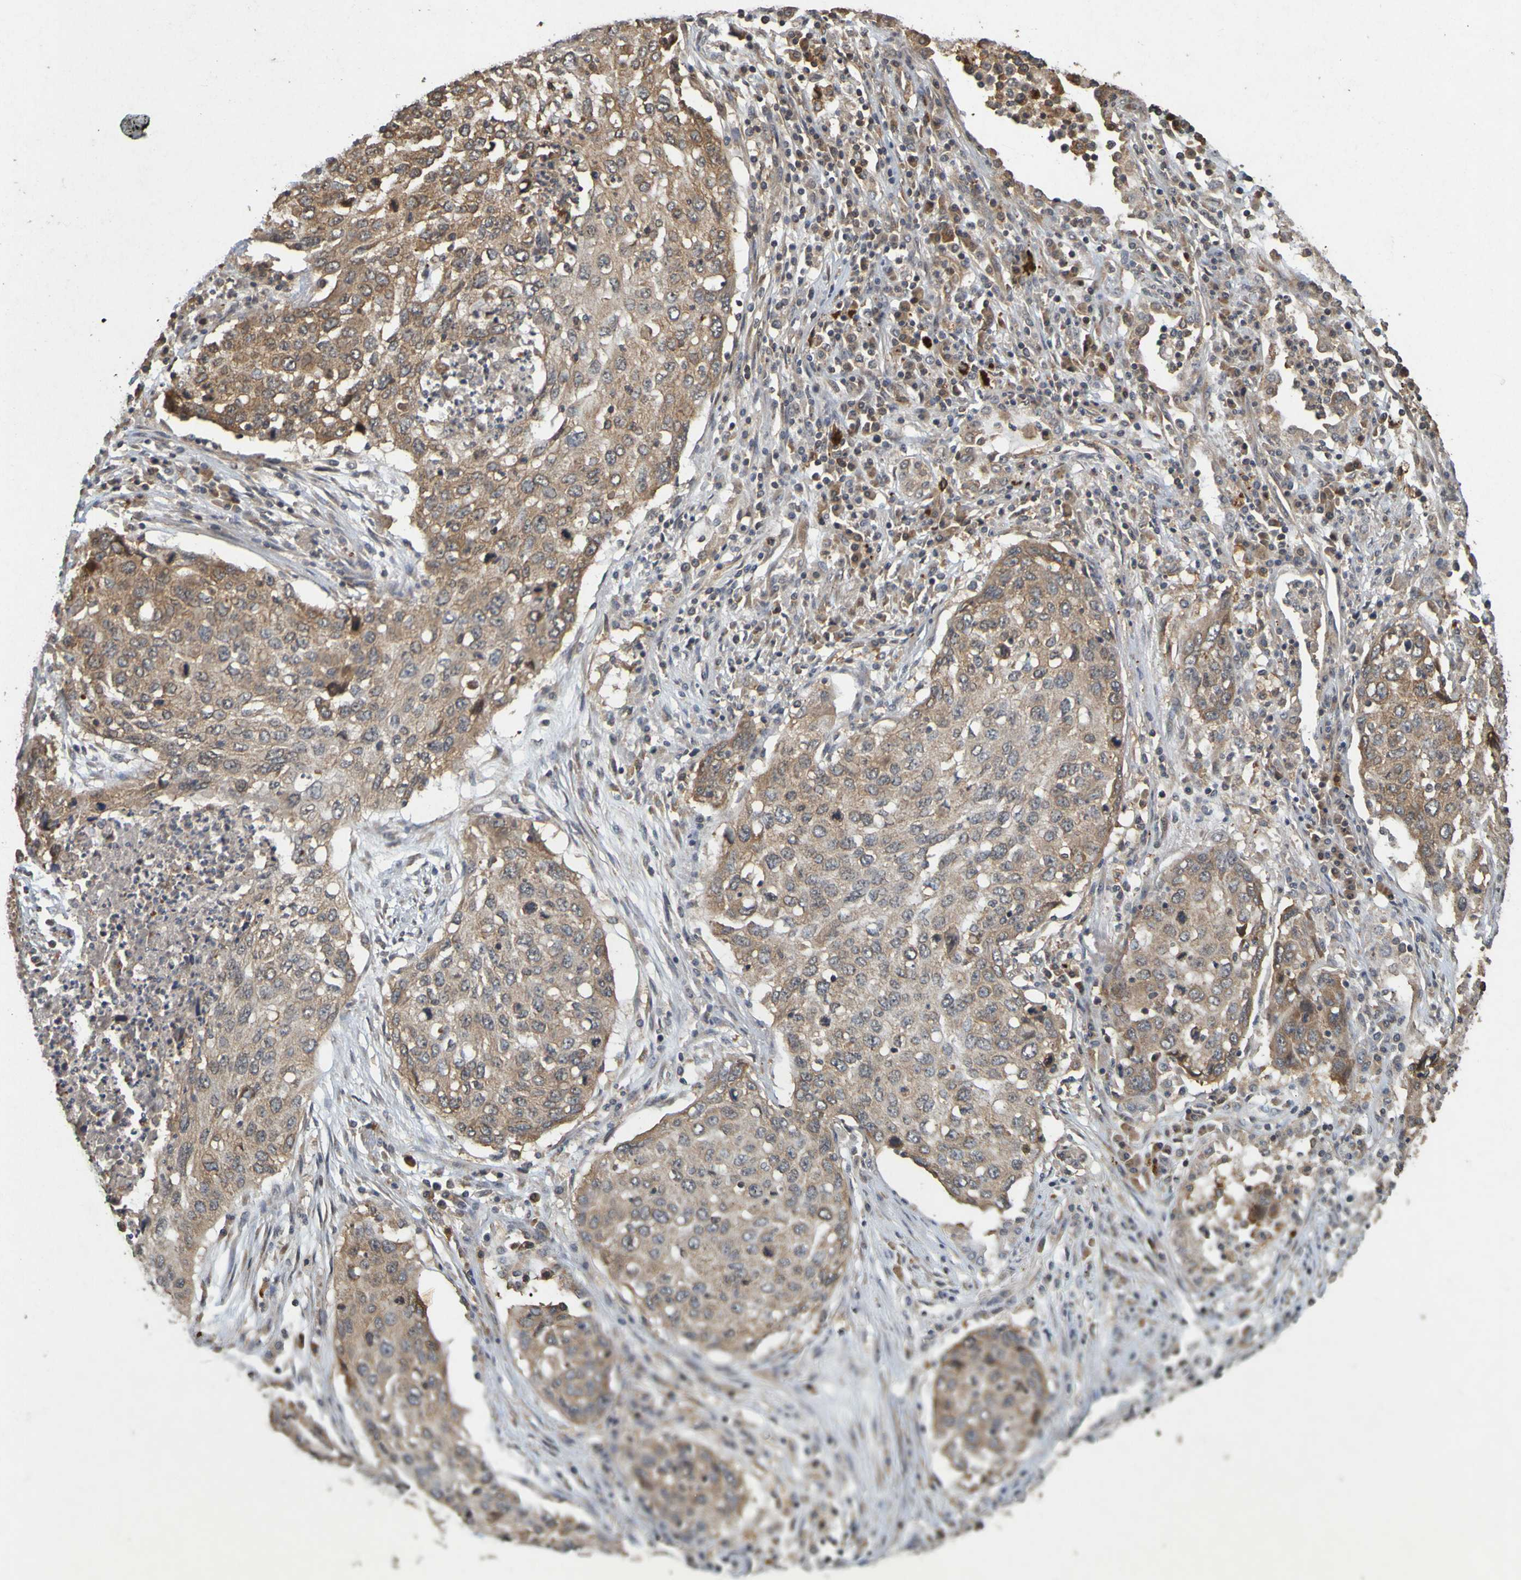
{"staining": {"intensity": "moderate", "quantity": ">75%", "location": "cytoplasmic/membranous"}, "tissue": "lung cancer", "cell_type": "Tumor cells", "image_type": "cancer", "snomed": [{"axis": "morphology", "description": "Squamous cell carcinoma, NOS"}, {"axis": "topography", "description": "Lung"}], "caption": "Immunohistochemistry (DAB (3,3'-diaminobenzidine)) staining of human lung squamous cell carcinoma reveals moderate cytoplasmic/membranous protein expression in approximately >75% of tumor cells. Using DAB (brown) and hematoxylin (blue) stains, captured at high magnification using brightfield microscopy.", "gene": "OCRL", "patient": {"sex": "female", "age": 63}}